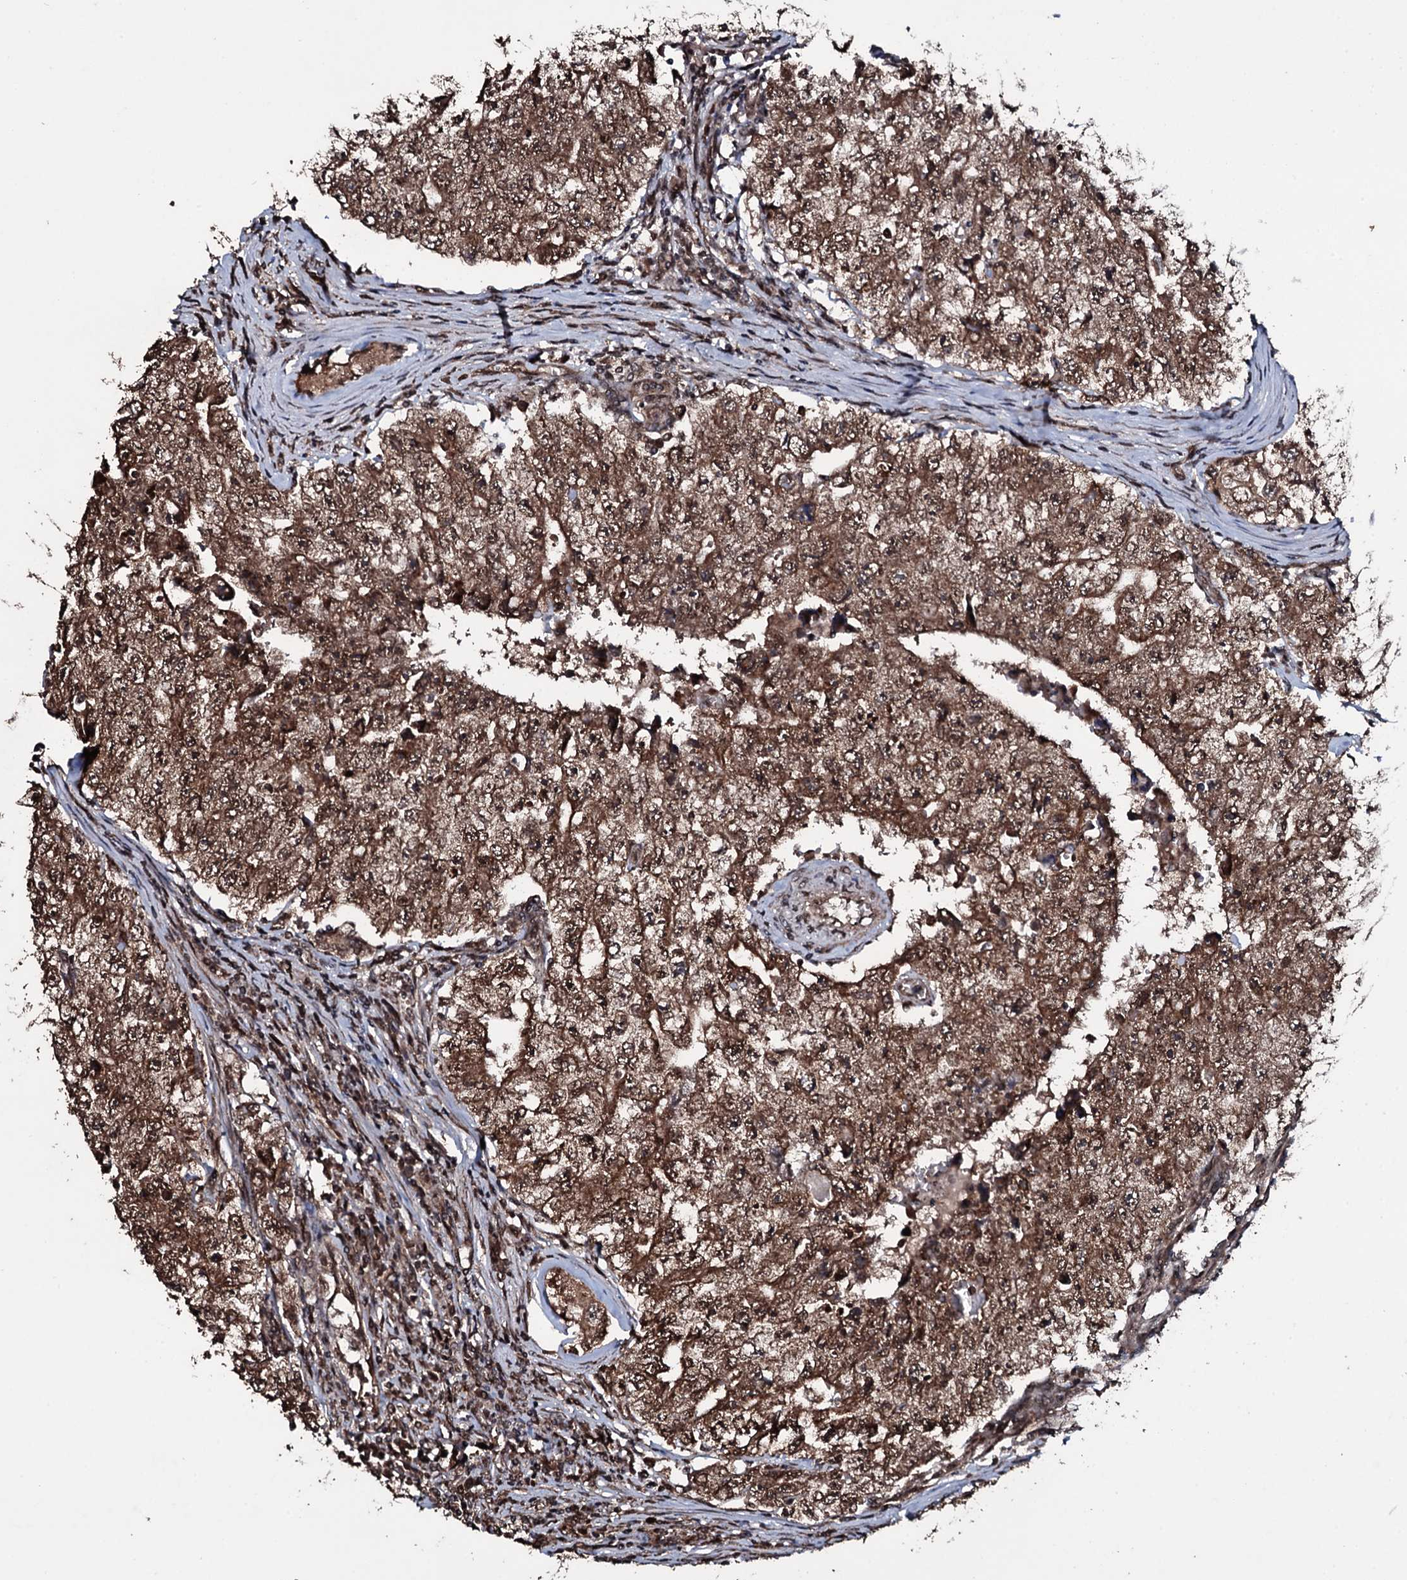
{"staining": {"intensity": "moderate", "quantity": ">75%", "location": "cytoplasmic/membranous,nuclear"}, "tissue": "testis cancer", "cell_type": "Tumor cells", "image_type": "cancer", "snomed": [{"axis": "morphology", "description": "Carcinoma, Embryonal, NOS"}, {"axis": "topography", "description": "Testis"}], "caption": "Immunohistochemistry (IHC) histopathology image of human embryonal carcinoma (testis) stained for a protein (brown), which displays medium levels of moderate cytoplasmic/membranous and nuclear expression in about >75% of tumor cells.", "gene": "MRPS31", "patient": {"sex": "male", "age": 17}}